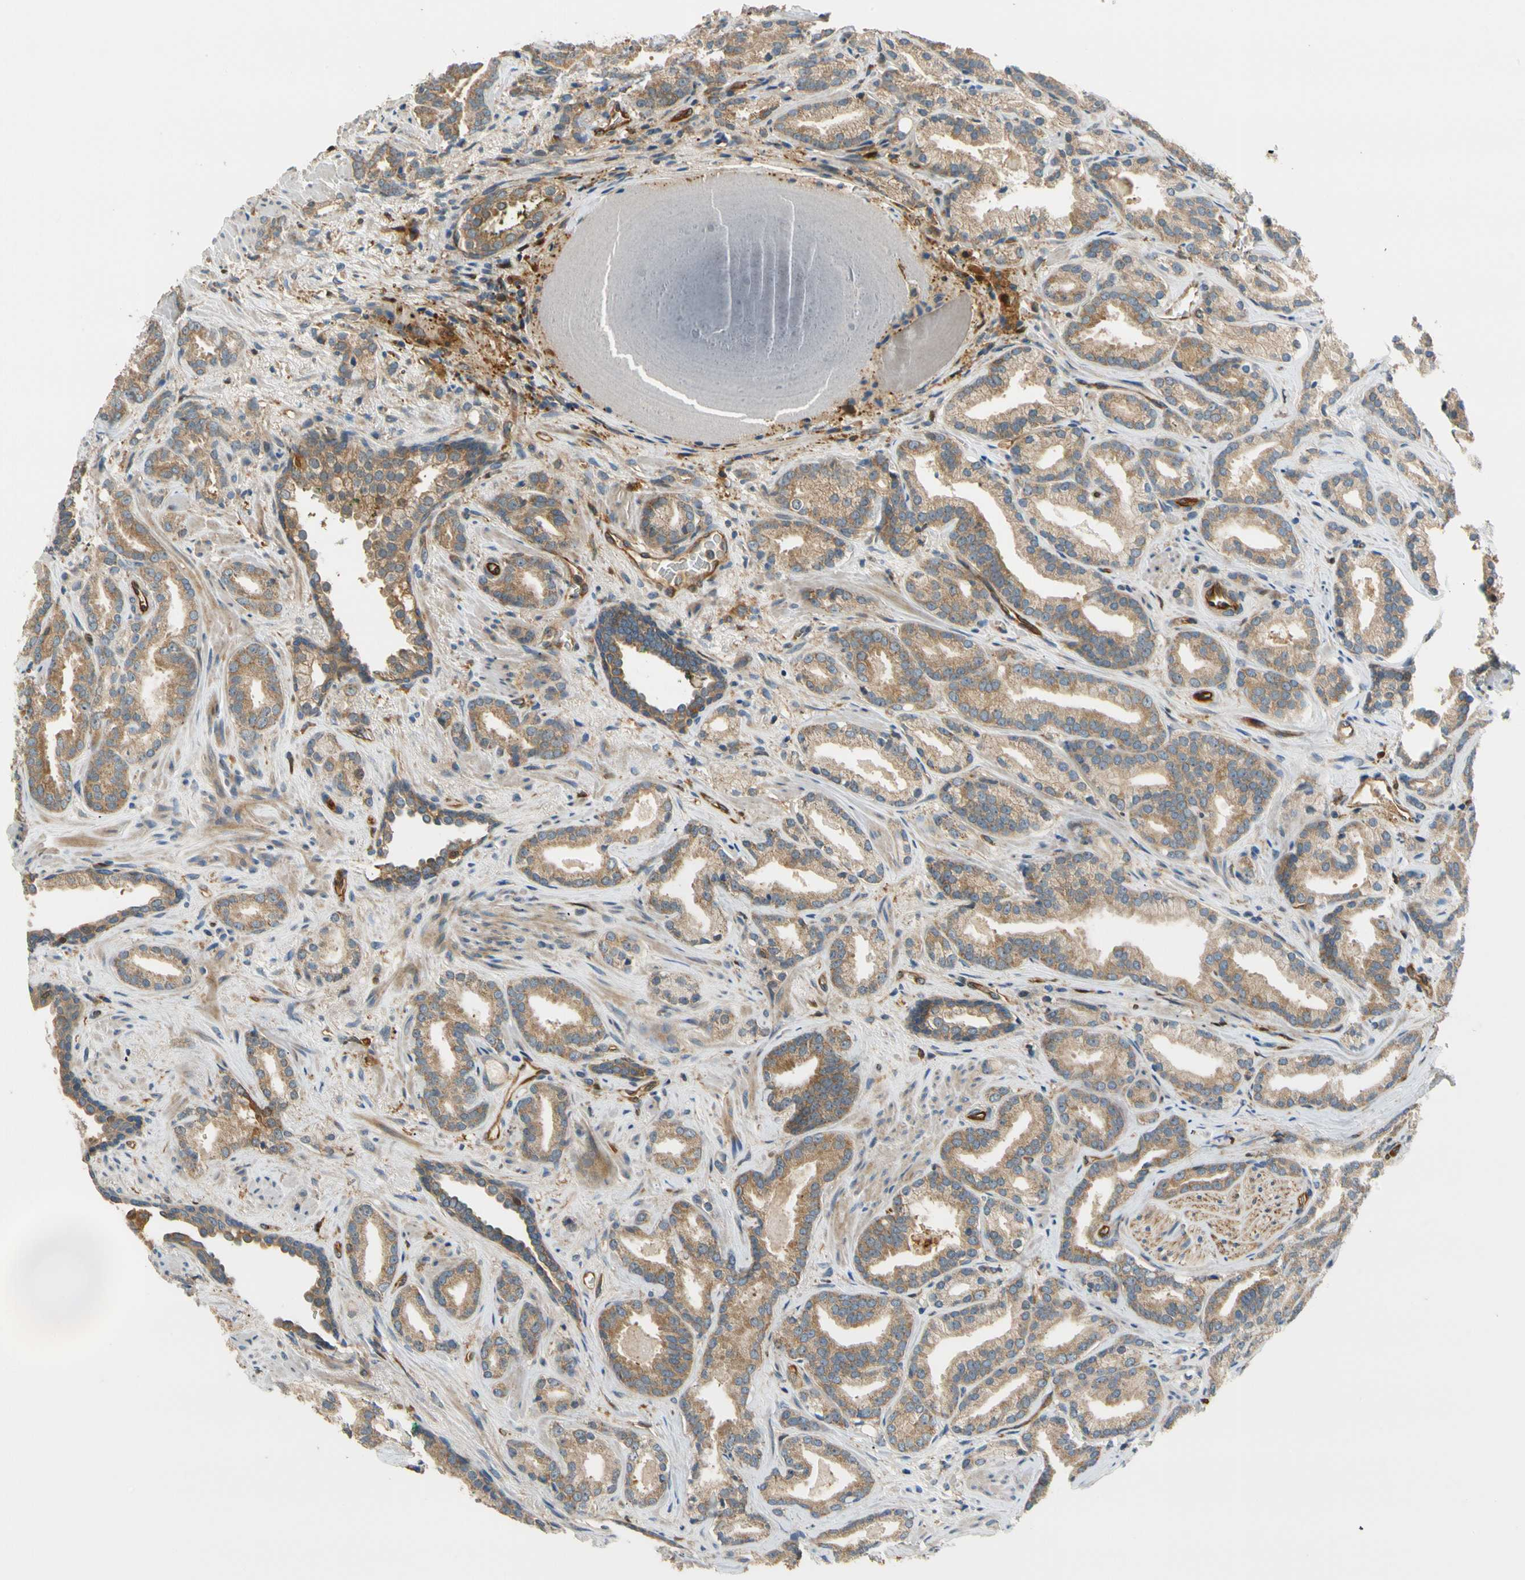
{"staining": {"intensity": "moderate", "quantity": ">75%", "location": "cytoplasmic/membranous"}, "tissue": "prostate cancer", "cell_type": "Tumor cells", "image_type": "cancer", "snomed": [{"axis": "morphology", "description": "Adenocarcinoma, Low grade"}, {"axis": "topography", "description": "Prostate"}], "caption": "Immunohistochemical staining of human low-grade adenocarcinoma (prostate) displays moderate cytoplasmic/membranous protein positivity in about >75% of tumor cells. (DAB IHC with brightfield microscopy, high magnification).", "gene": "PARP14", "patient": {"sex": "male", "age": 63}}